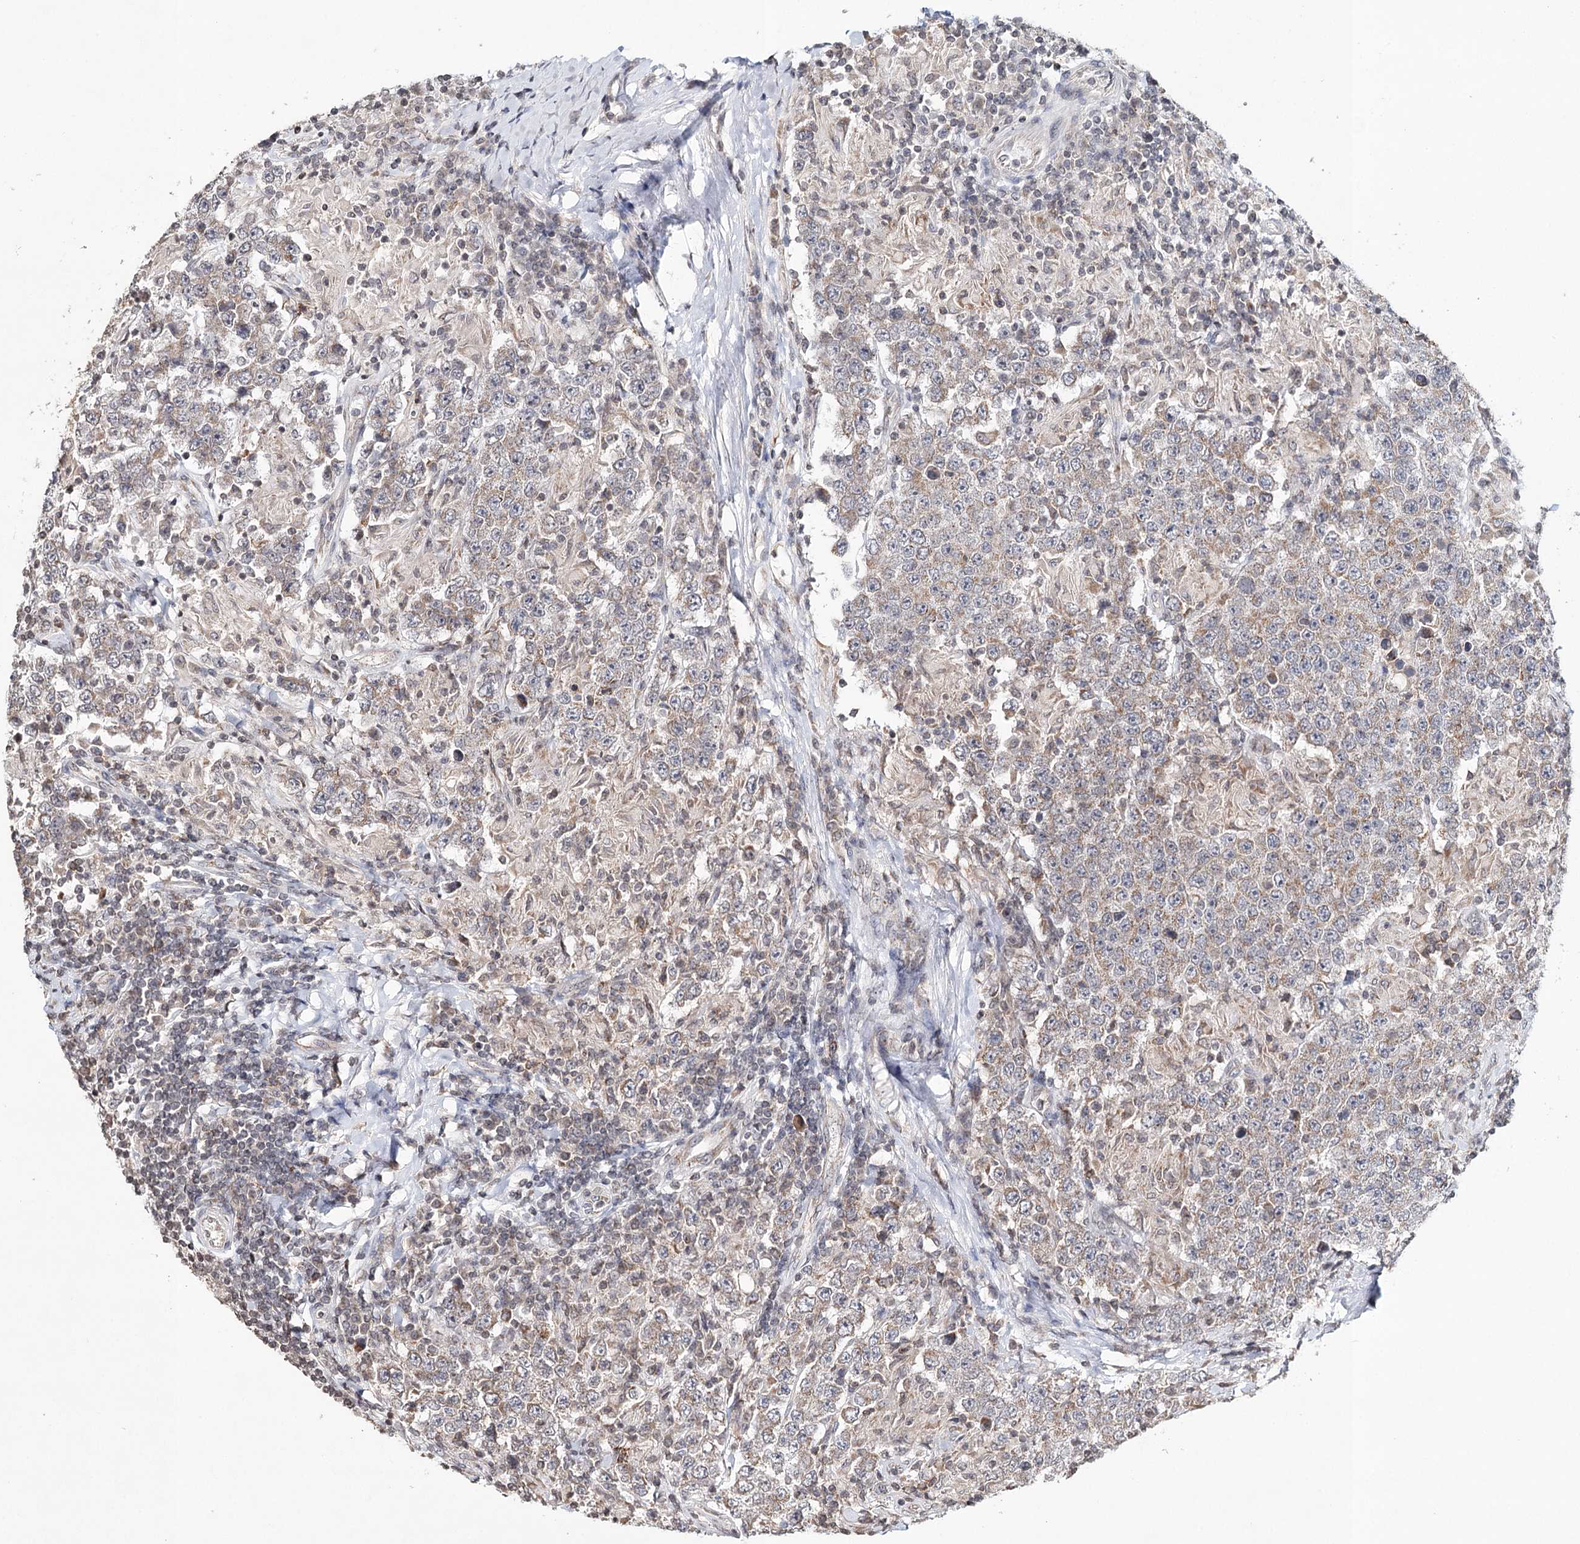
{"staining": {"intensity": "moderate", "quantity": "25%-75%", "location": "cytoplasmic/membranous"}, "tissue": "testis cancer", "cell_type": "Tumor cells", "image_type": "cancer", "snomed": [{"axis": "morphology", "description": "Normal tissue, NOS"}, {"axis": "morphology", "description": "Urothelial carcinoma, High grade"}, {"axis": "morphology", "description": "Seminoma, NOS"}, {"axis": "morphology", "description": "Carcinoma, Embryonal, NOS"}, {"axis": "topography", "description": "Urinary bladder"}, {"axis": "topography", "description": "Testis"}], "caption": "A medium amount of moderate cytoplasmic/membranous expression is identified in about 25%-75% of tumor cells in testis cancer (seminoma) tissue. Ihc stains the protein of interest in brown and the nuclei are stained blue.", "gene": "ICOS", "patient": {"sex": "male", "age": 41}}